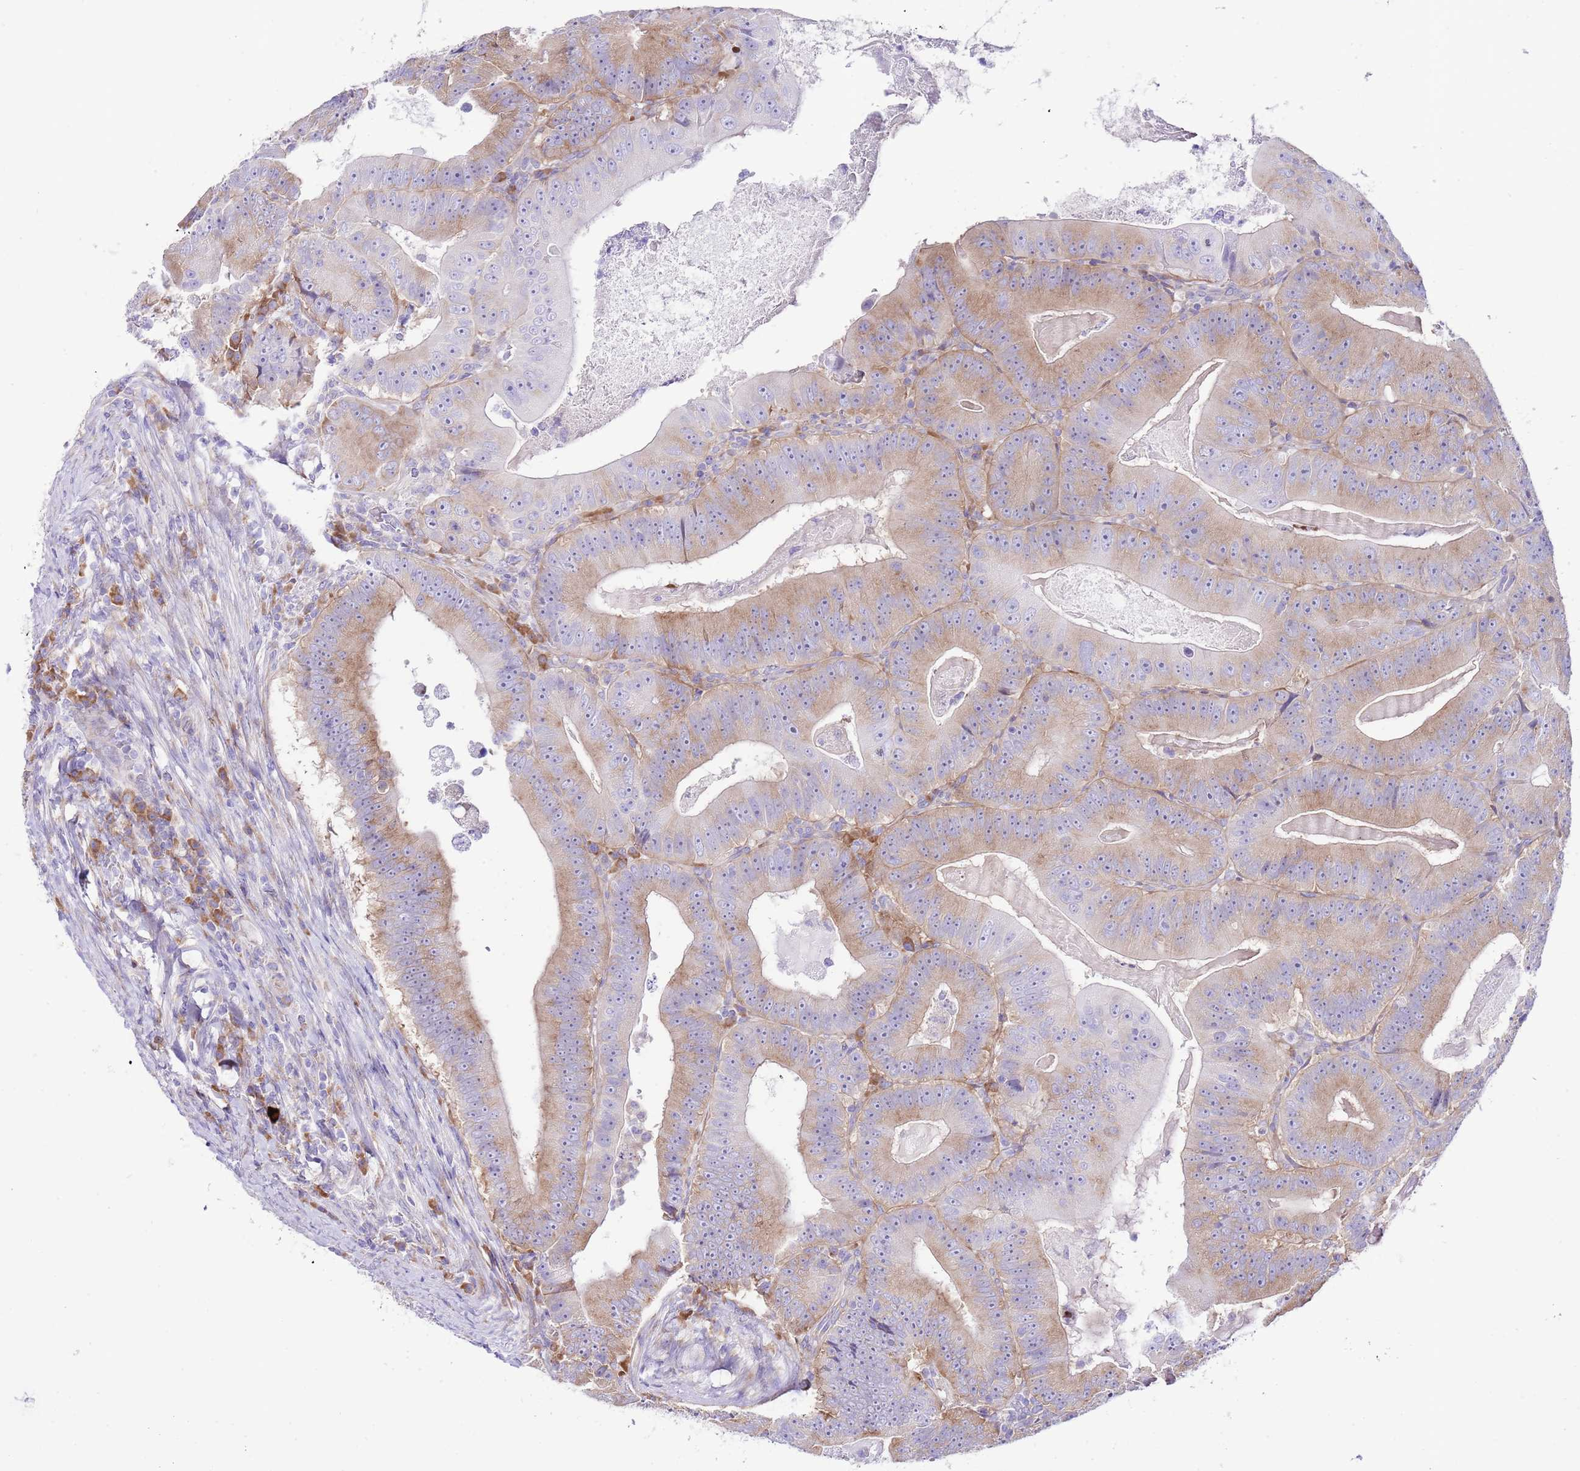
{"staining": {"intensity": "moderate", "quantity": ">75%", "location": "cytoplasmic/membranous"}, "tissue": "colorectal cancer", "cell_type": "Tumor cells", "image_type": "cancer", "snomed": [{"axis": "morphology", "description": "Adenocarcinoma, NOS"}, {"axis": "topography", "description": "Colon"}], "caption": "DAB (3,3'-diaminobenzidine) immunohistochemical staining of human colorectal cancer reveals moderate cytoplasmic/membranous protein staining in about >75% of tumor cells. Using DAB (brown) and hematoxylin (blue) stains, captured at high magnification using brightfield microscopy.", "gene": "RPS10", "patient": {"sex": "female", "age": 86}}